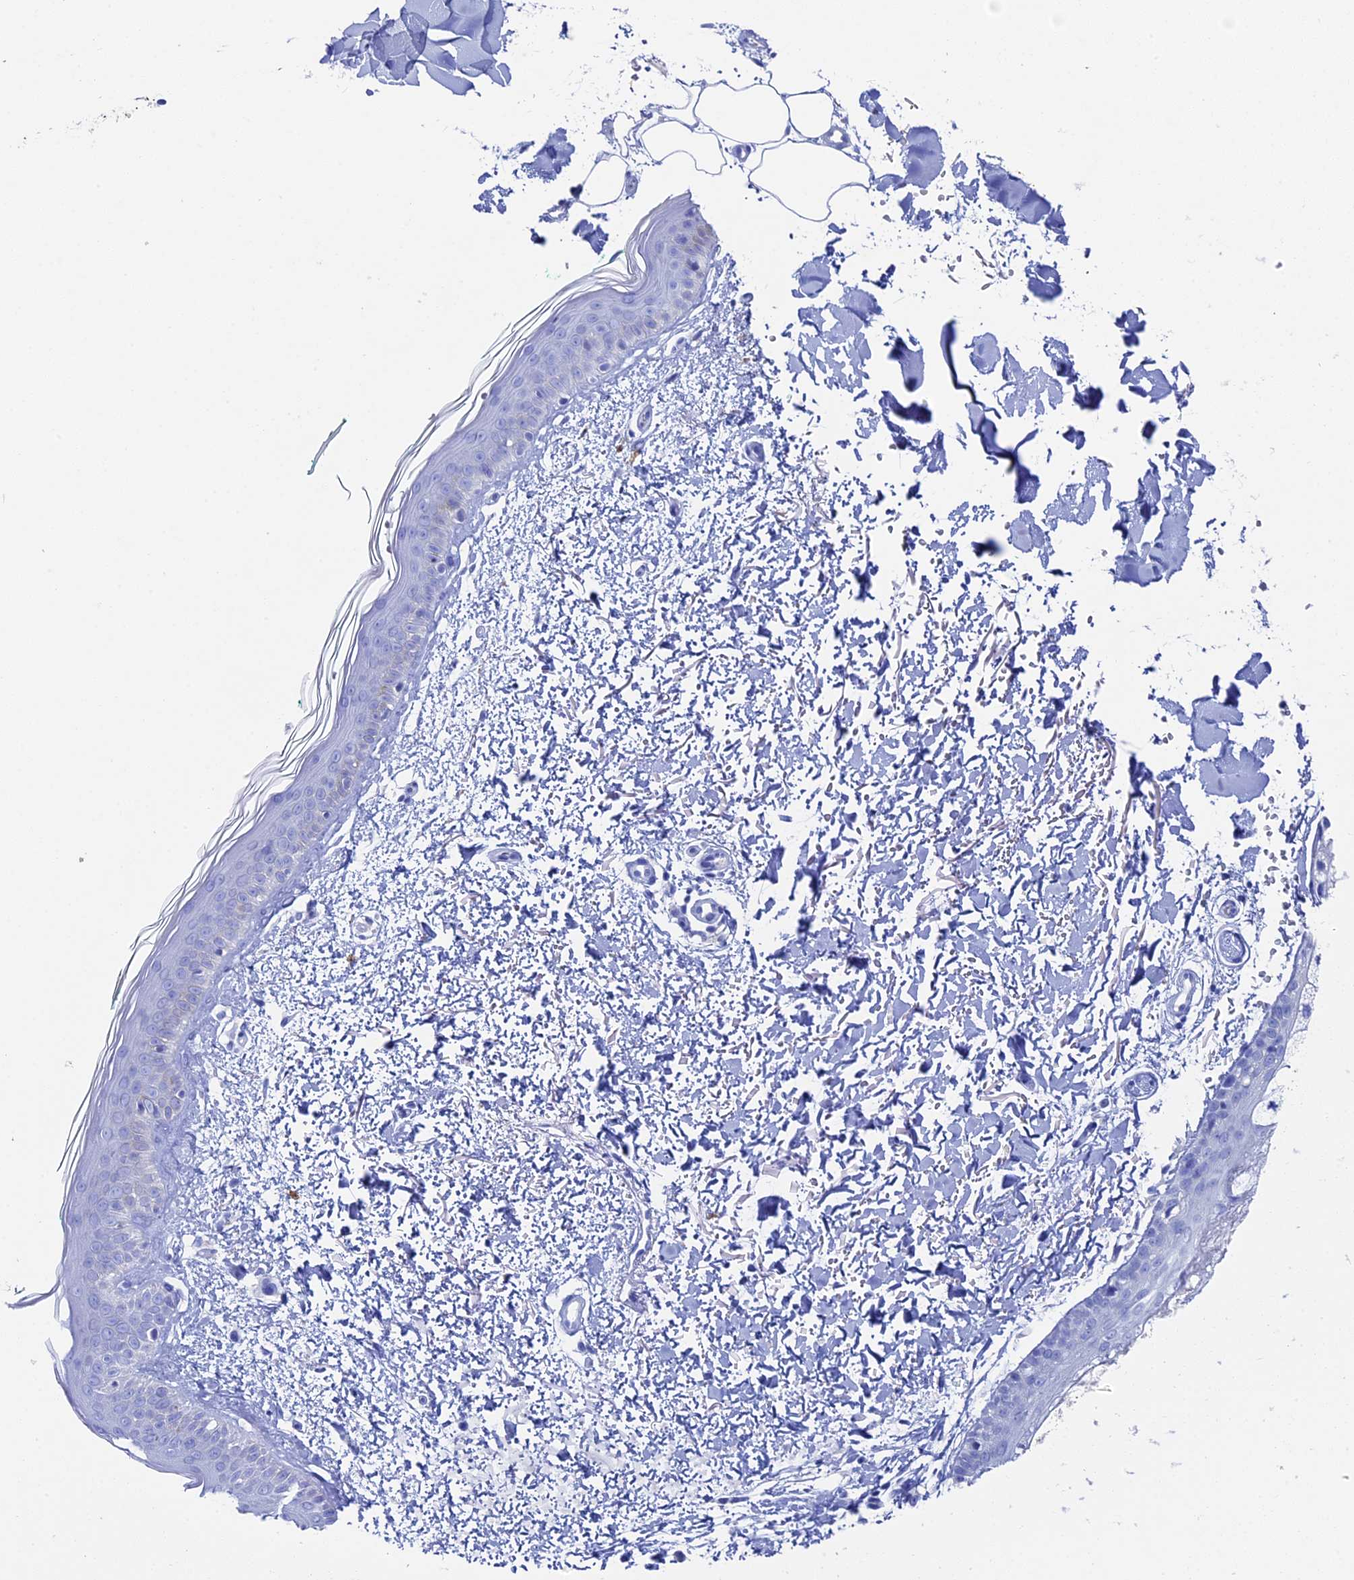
{"staining": {"intensity": "negative", "quantity": "none", "location": "none"}, "tissue": "skin", "cell_type": "Fibroblasts", "image_type": "normal", "snomed": [{"axis": "morphology", "description": "Normal tissue, NOS"}, {"axis": "topography", "description": "Skin"}], "caption": "Immunohistochemistry image of benign skin: skin stained with DAB (3,3'-diaminobenzidine) shows no significant protein staining in fibroblasts.", "gene": "UNC119", "patient": {"sex": "male", "age": 66}}